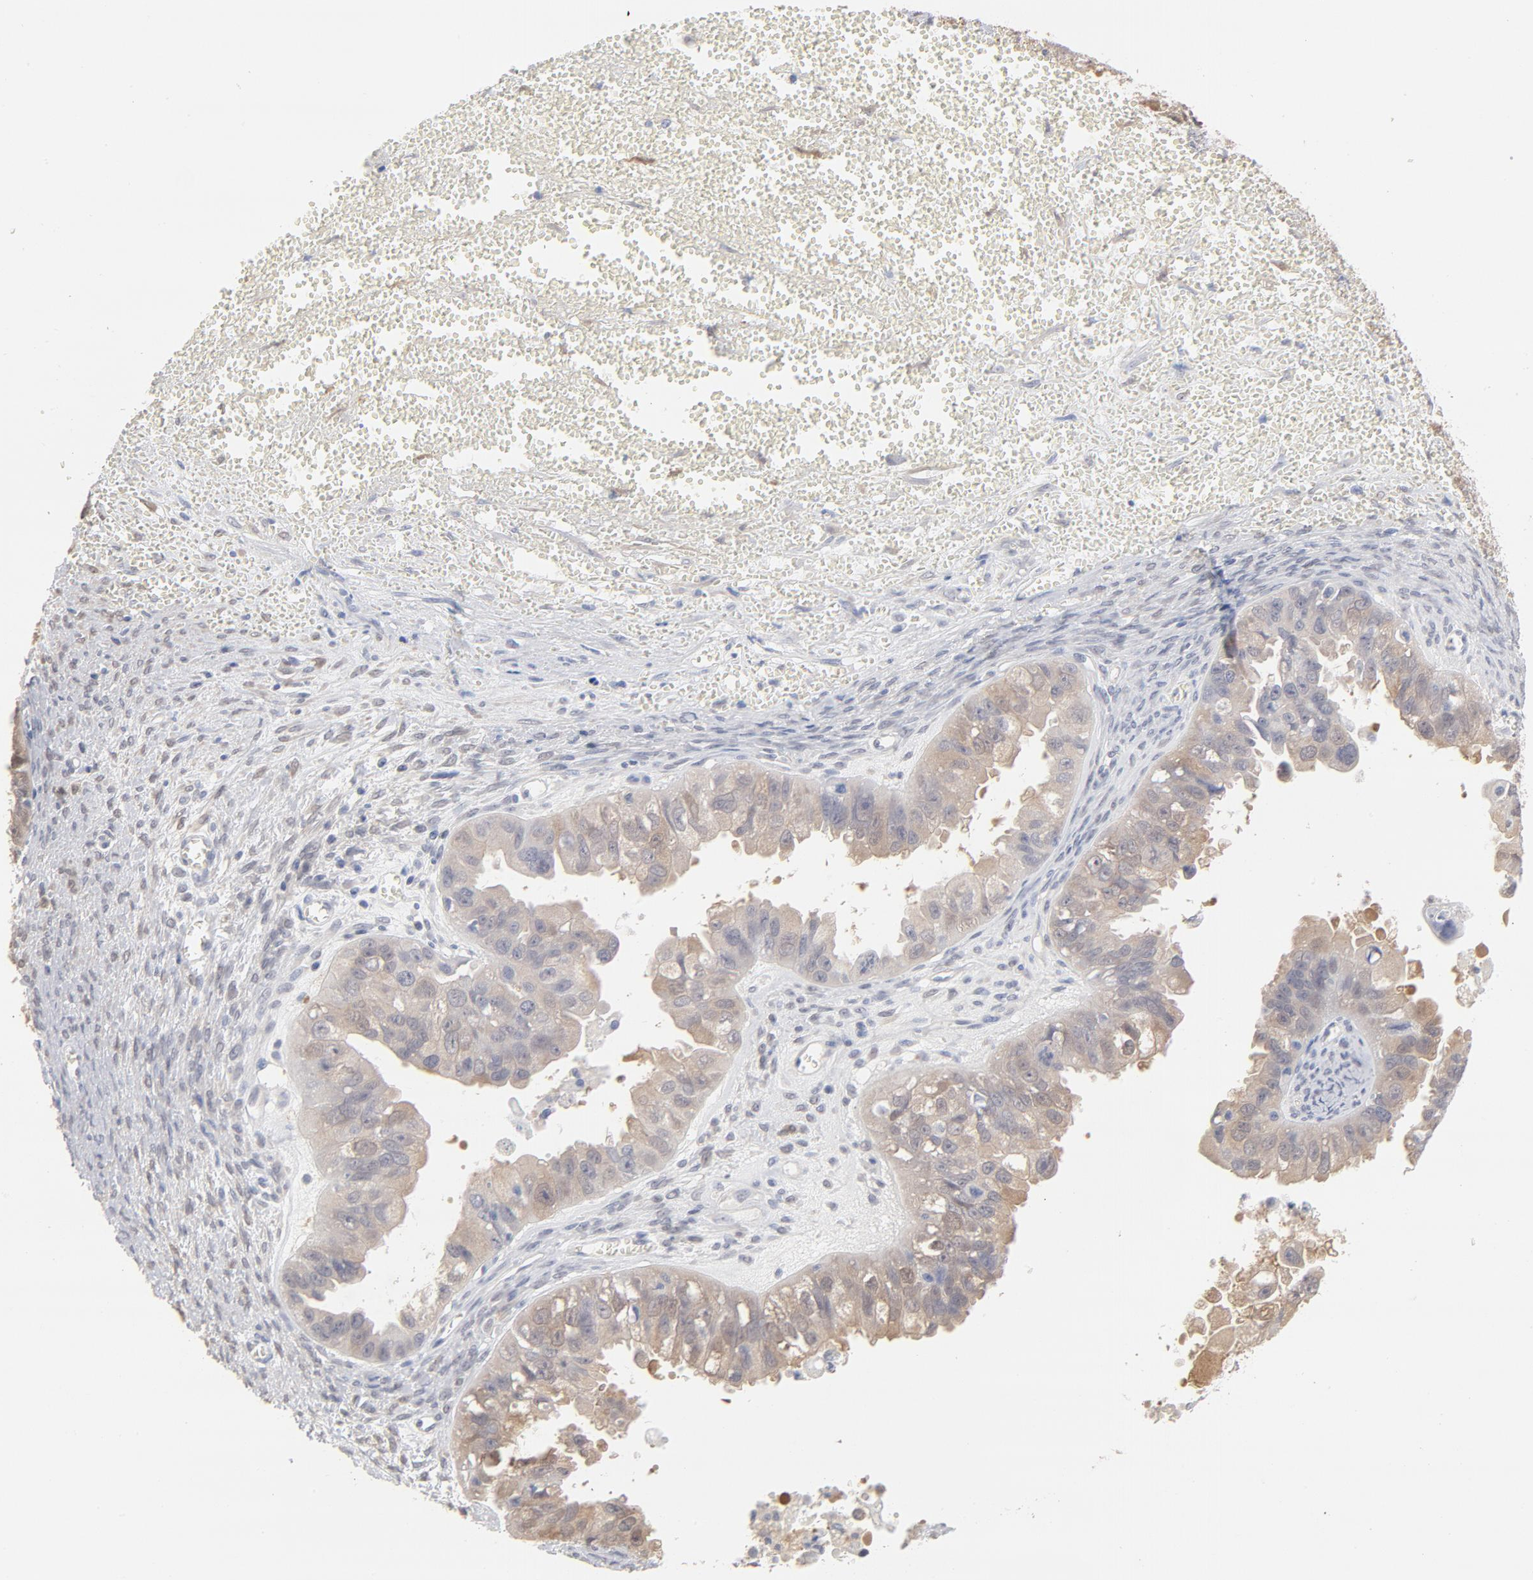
{"staining": {"intensity": "moderate", "quantity": "25%-75%", "location": "cytoplasmic/membranous"}, "tissue": "ovarian cancer", "cell_type": "Tumor cells", "image_type": "cancer", "snomed": [{"axis": "morphology", "description": "Carcinoma, endometroid"}, {"axis": "topography", "description": "Ovary"}], "caption": "The micrograph shows immunohistochemical staining of ovarian cancer (endometroid carcinoma). There is moderate cytoplasmic/membranous staining is seen in approximately 25%-75% of tumor cells.", "gene": "MIF", "patient": {"sex": "female", "age": 85}}